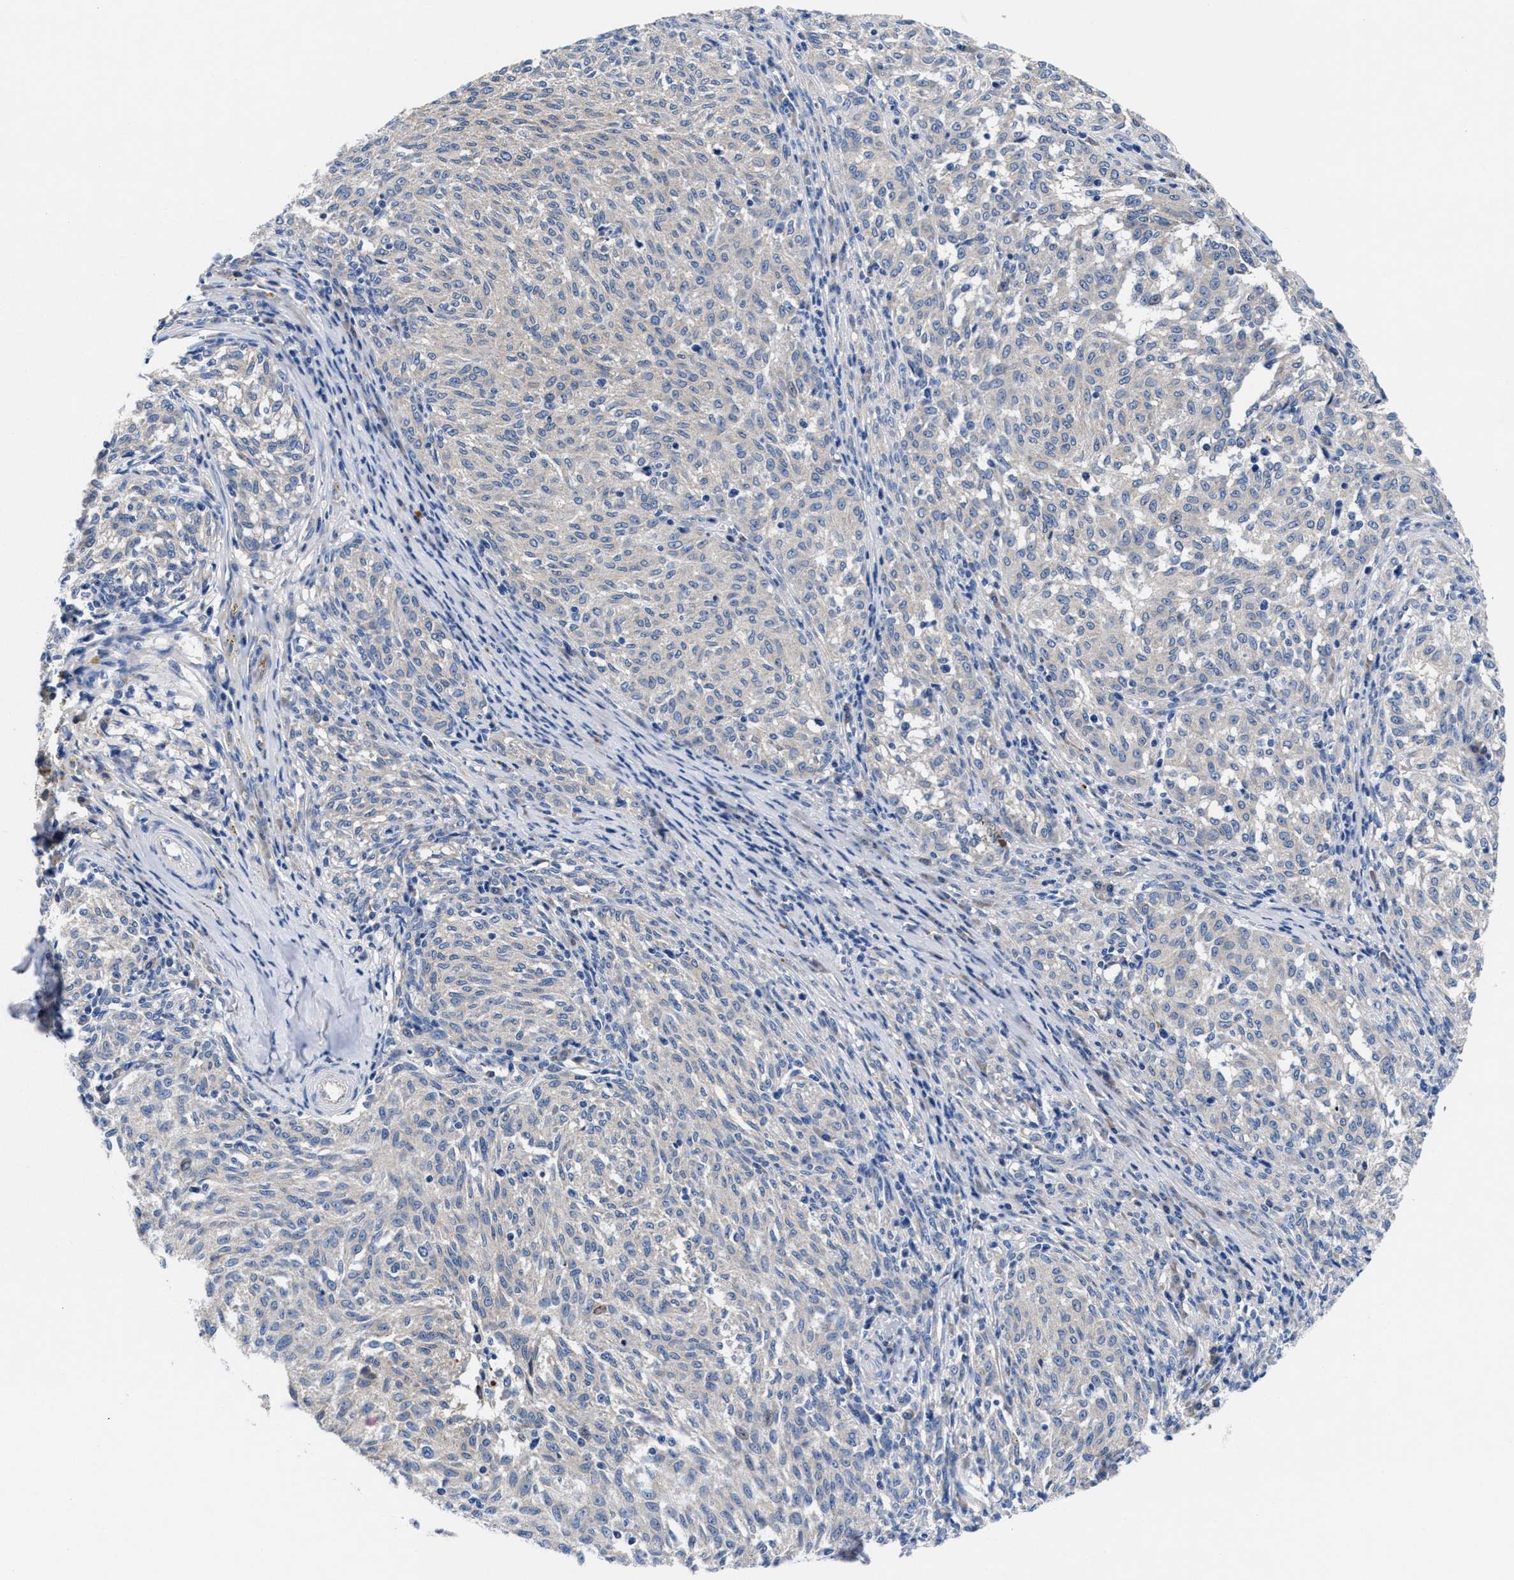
{"staining": {"intensity": "negative", "quantity": "none", "location": "none"}, "tissue": "melanoma", "cell_type": "Tumor cells", "image_type": "cancer", "snomed": [{"axis": "morphology", "description": "Malignant melanoma, NOS"}, {"axis": "topography", "description": "Skin"}], "caption": "Melanoma stained for a protein using IHC exhibits no expression tumor cells.", "gene": "DHRS13", "patient": {"sex": "female", "age": 72}}